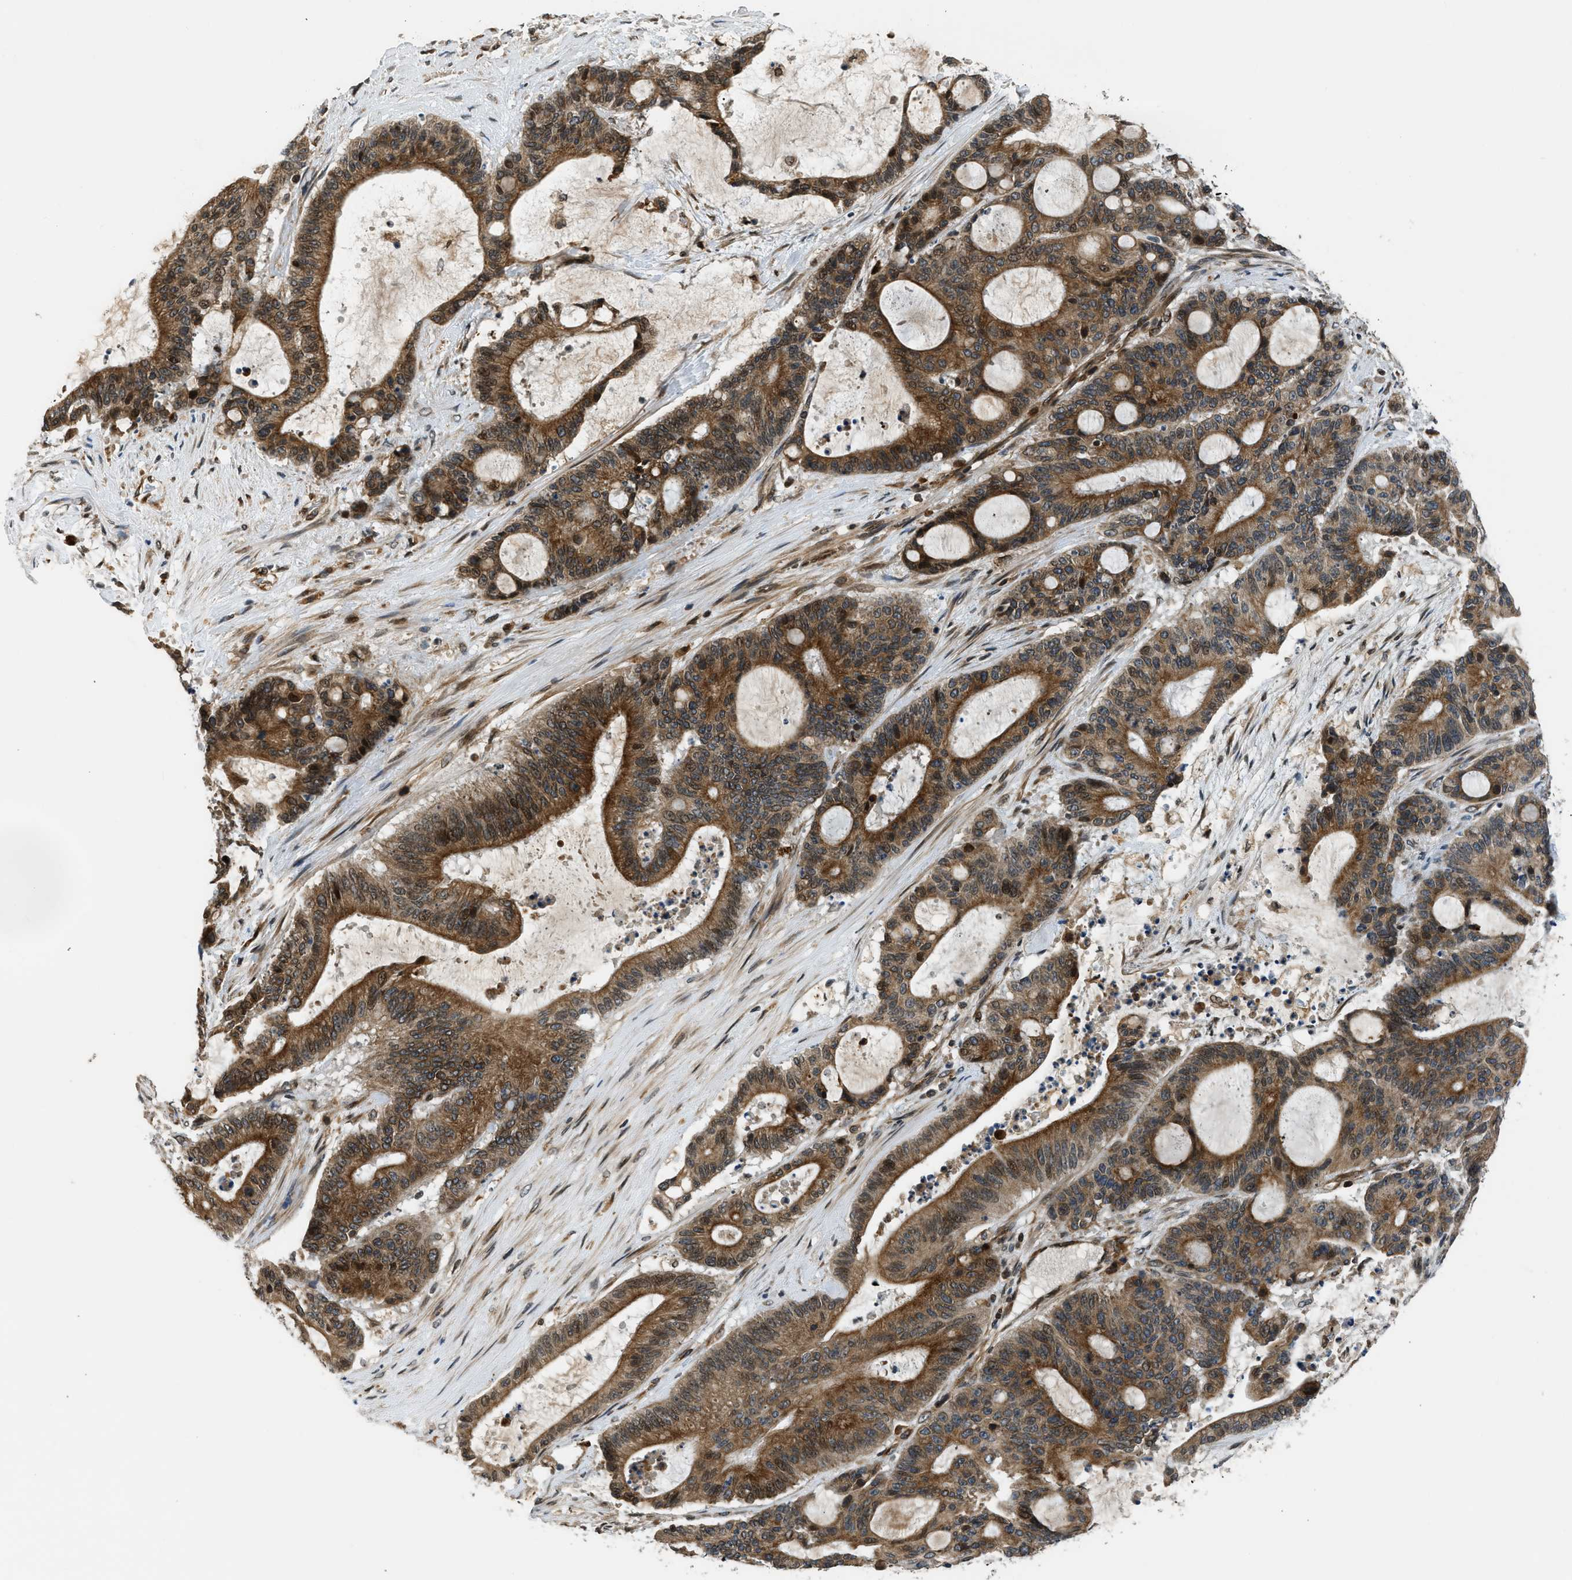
{"staining": {"intensity": "strong", "quantity": ">75%", "location": "cytoplasmic/membranous"}, "tissue": "liver cancer", "cell_type": "Tumor cells", "image_type": "cancer", "snomed": [{"axis": "morphology", "description": "Cholangiocarcinoma"}, {"axis": "topography", "description": "Liver"}], "caption": "There is high levels of strong cytoplasmic/membranous staining in tumor cells of liver cancer, as demonstrated by immunohistochemical staining (brown color).", "gene": "RETREG3", "patient": {"sex": "female", "age": 73}}